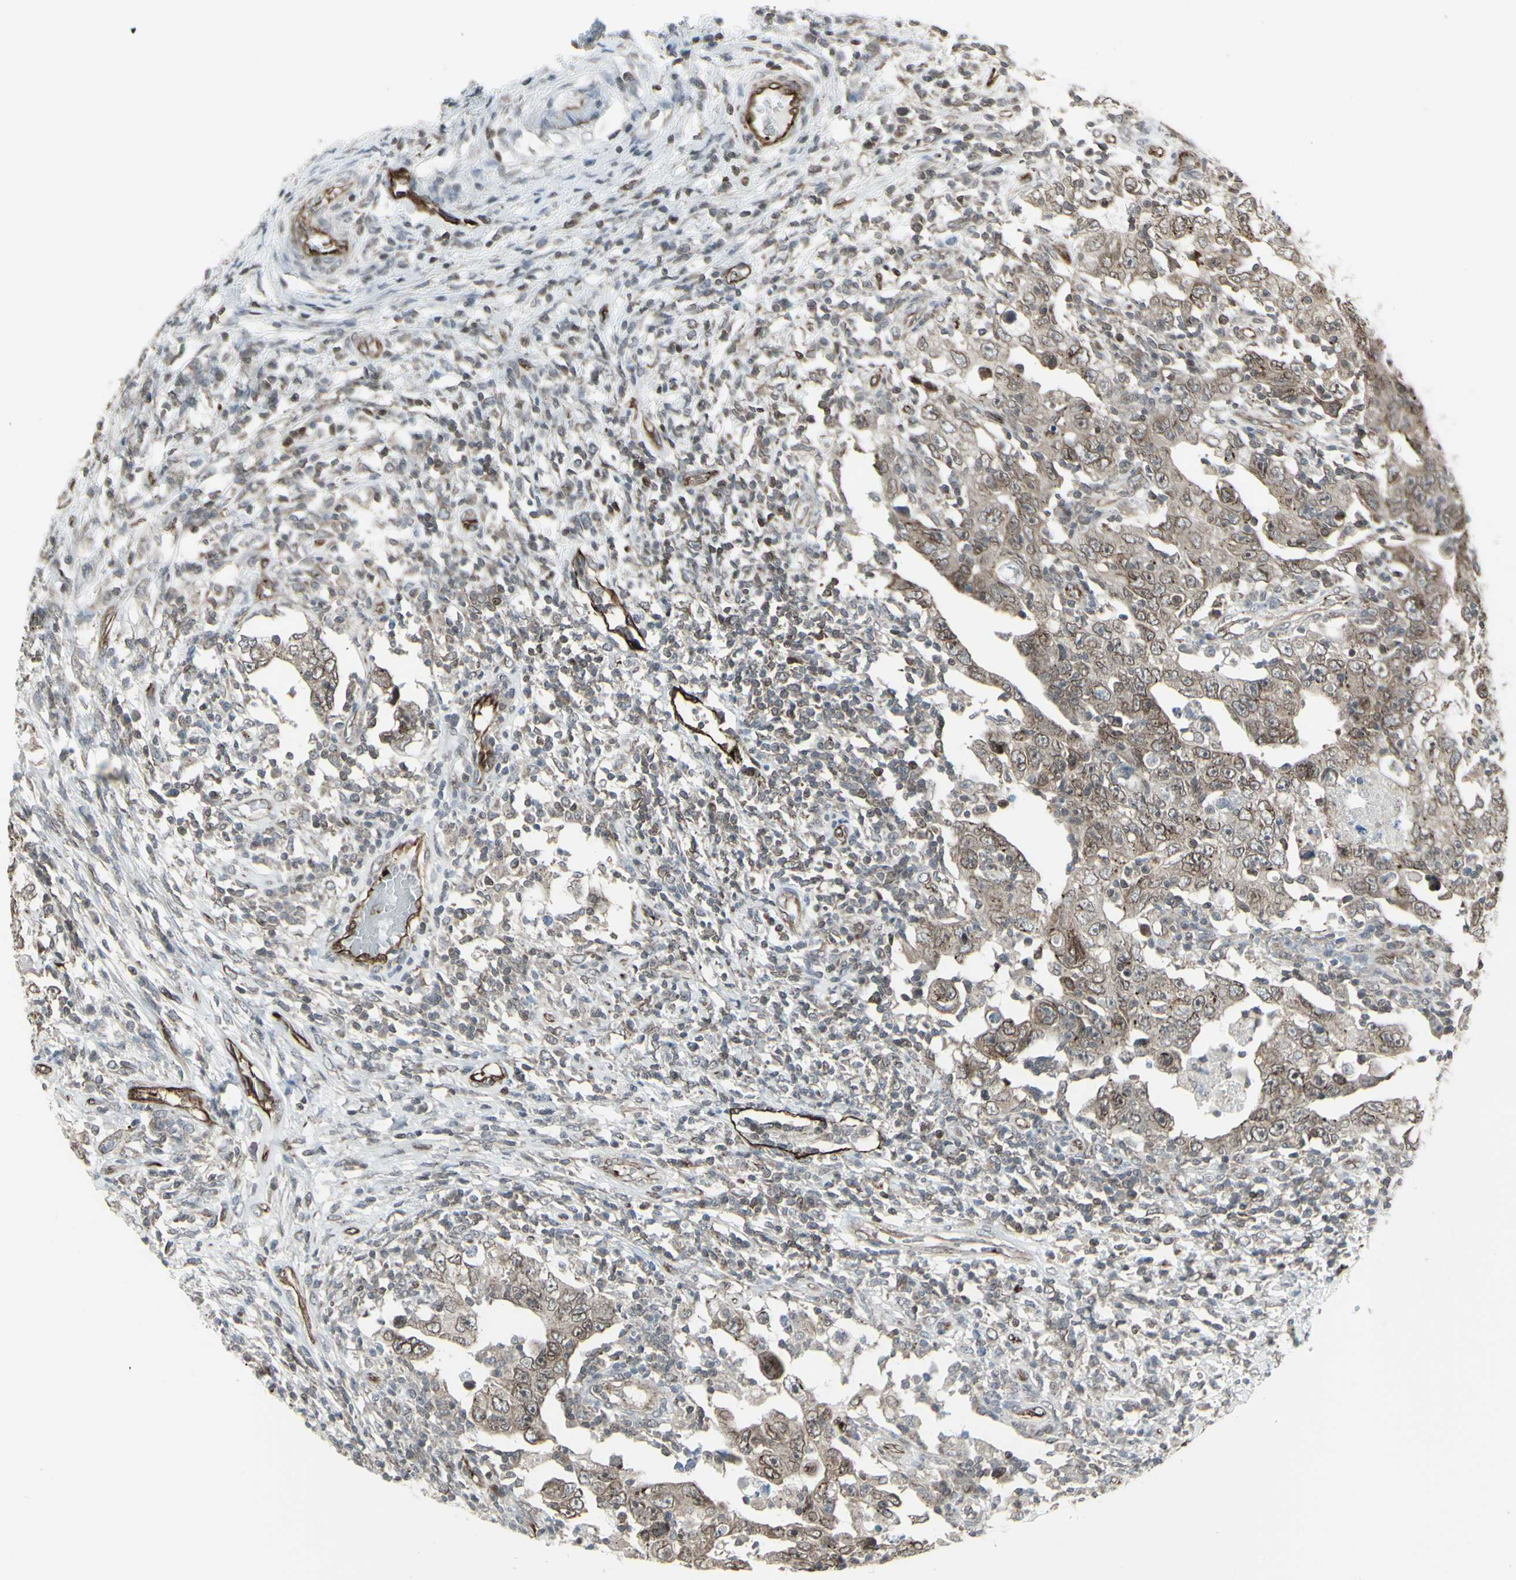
{"staining": {"intensity": "moderate", "quantity": "25%-75%", "location": "cytoplasmic/membranous,nuclear"}, "tissue": "testis cancer", "cell_type": "Tumor cells", "image_type": "cancer", "snomed": [{"axis": "morphology", "description": "Carcinoma, Embryonal, NOS"}, {"axis": "topography", "description": "Testis"}], "caption": "Testis cancer tissue shows moderate cytoplasmic/membranous and nuclear positivity in approximately 25%-75% of tumor cells", "gene": "DTX3L", "patient": {"sex": "male", "age": 26}}